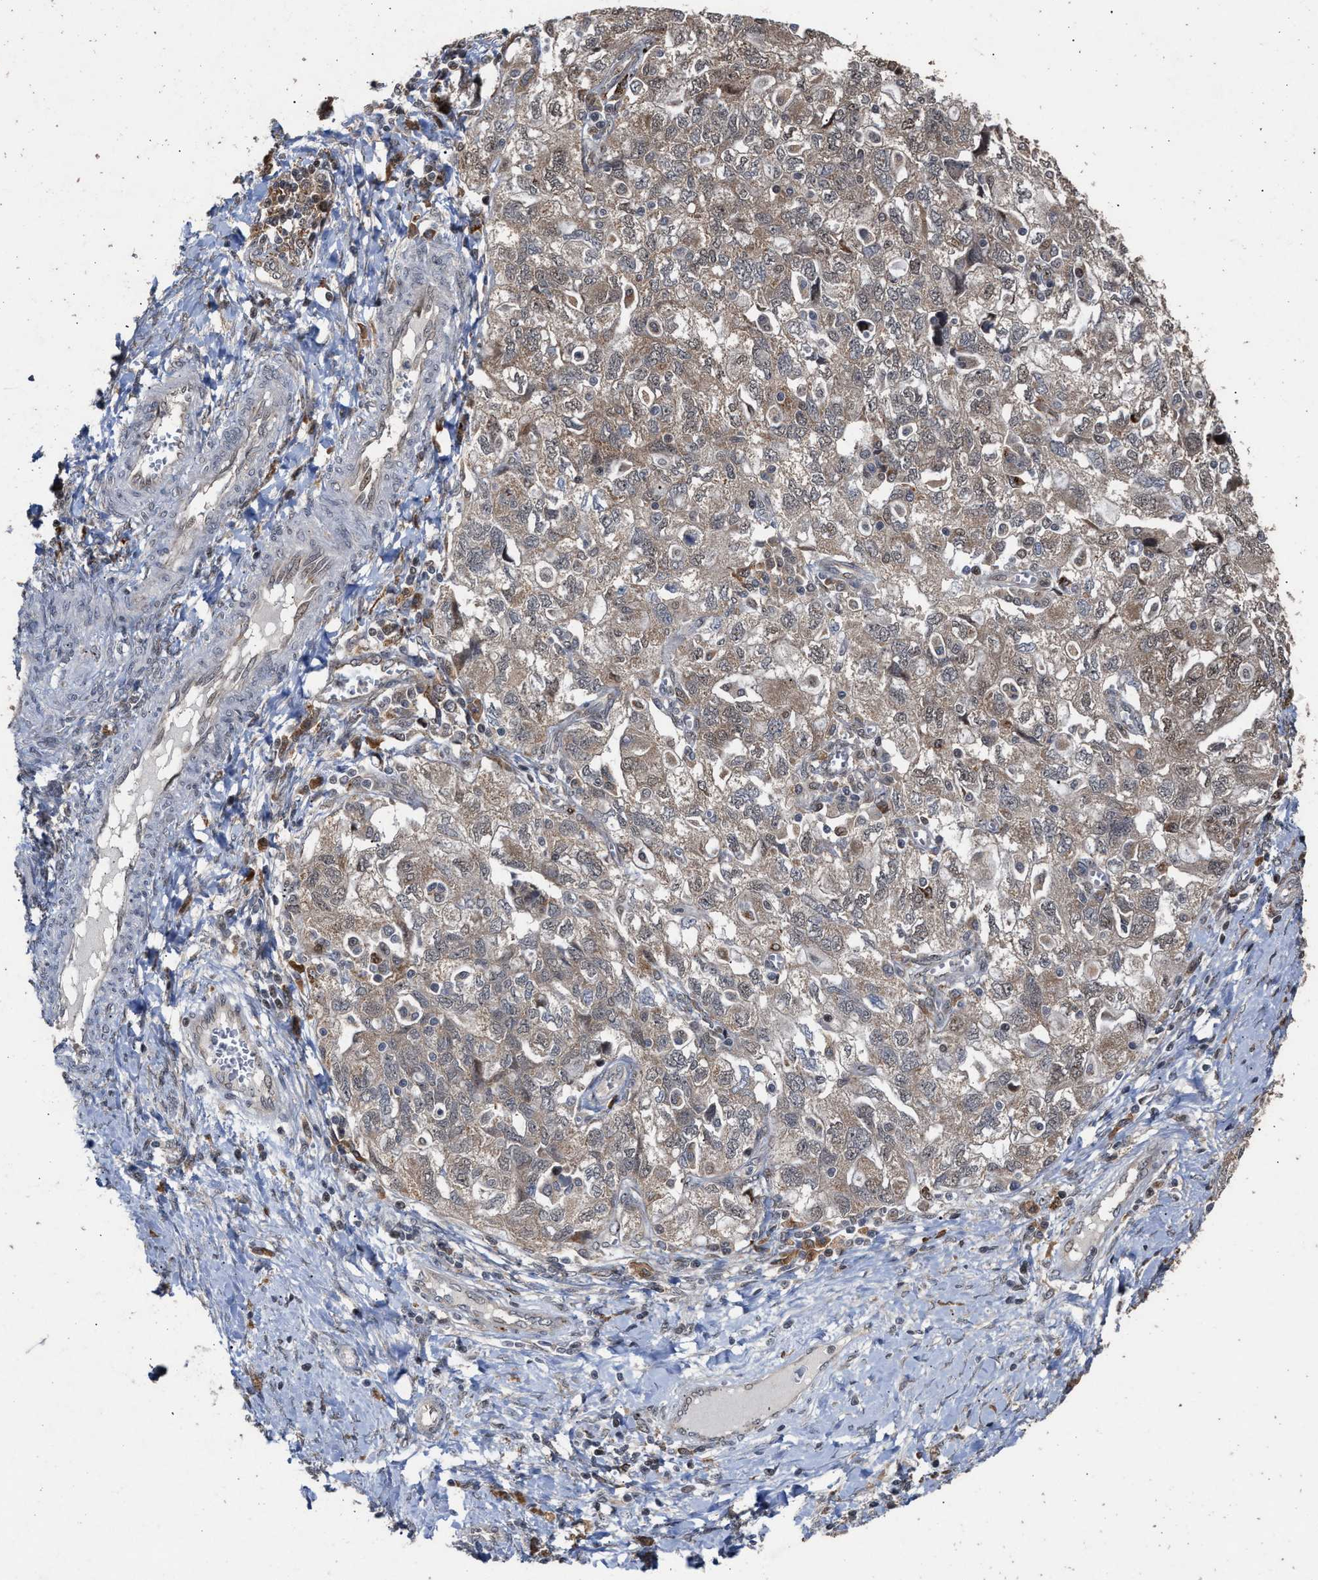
{"staining": {"intensity": "weak", "quantity": ">75%", "location": "cytoplasmic/membranous"}, "tissue": "ovarian cancer", "cell_type": "Tumor cells", "image_type": "cancer", "snomed": [{"axis": "morphology", "description": "Carcinoma, NOS"}, {"axis": "morphology", "description": "Cystadenocarcinoma, serous, NOS"}, {"axis": "topography", "description": "Ovary"}], "caption": "High-magnification brightfield microscopy of carcinoma (ovarian) stained with DAB (3,3'-diaminobenzidine) (brown) and counterstained with hematoxylin (blue). tumor cells exhibit weak cytoplasmic/membranous positivity is identified in approximately>75% of cells.", "gene": "MKNK2", "patient": {"sex": "female", "age": 69}}